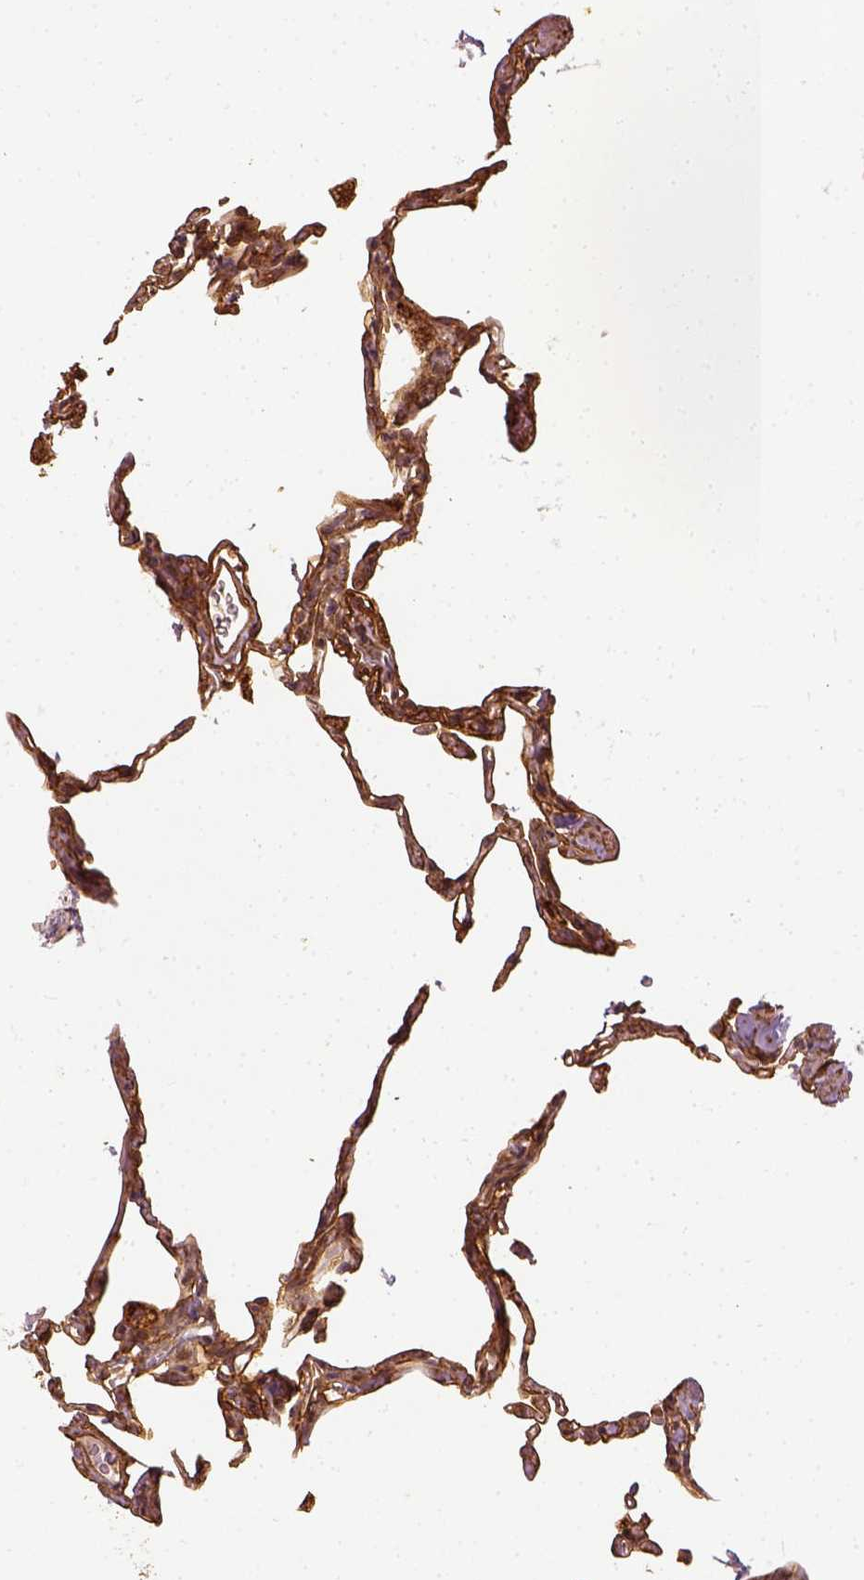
{"staining": {"intensity": "moderate", "quantity": ">75%", "location": "cytoplasmic/membranous"}, "tissue": "lung", "cell_type": "Alveolar cells", "image_type": "normal", "snomed": [{"axis": "morphology", "description": "Normal tissue, NOS"}, {"axis": "topography", "description": "Lung"}], "caption": "Protein analysis of normal lung displays moderate cytoplasmic/membranous expression in approximately >75% of alveolar cells.", "gene": "VEGFA", "patient": {"sex": "male", "age": 65}}